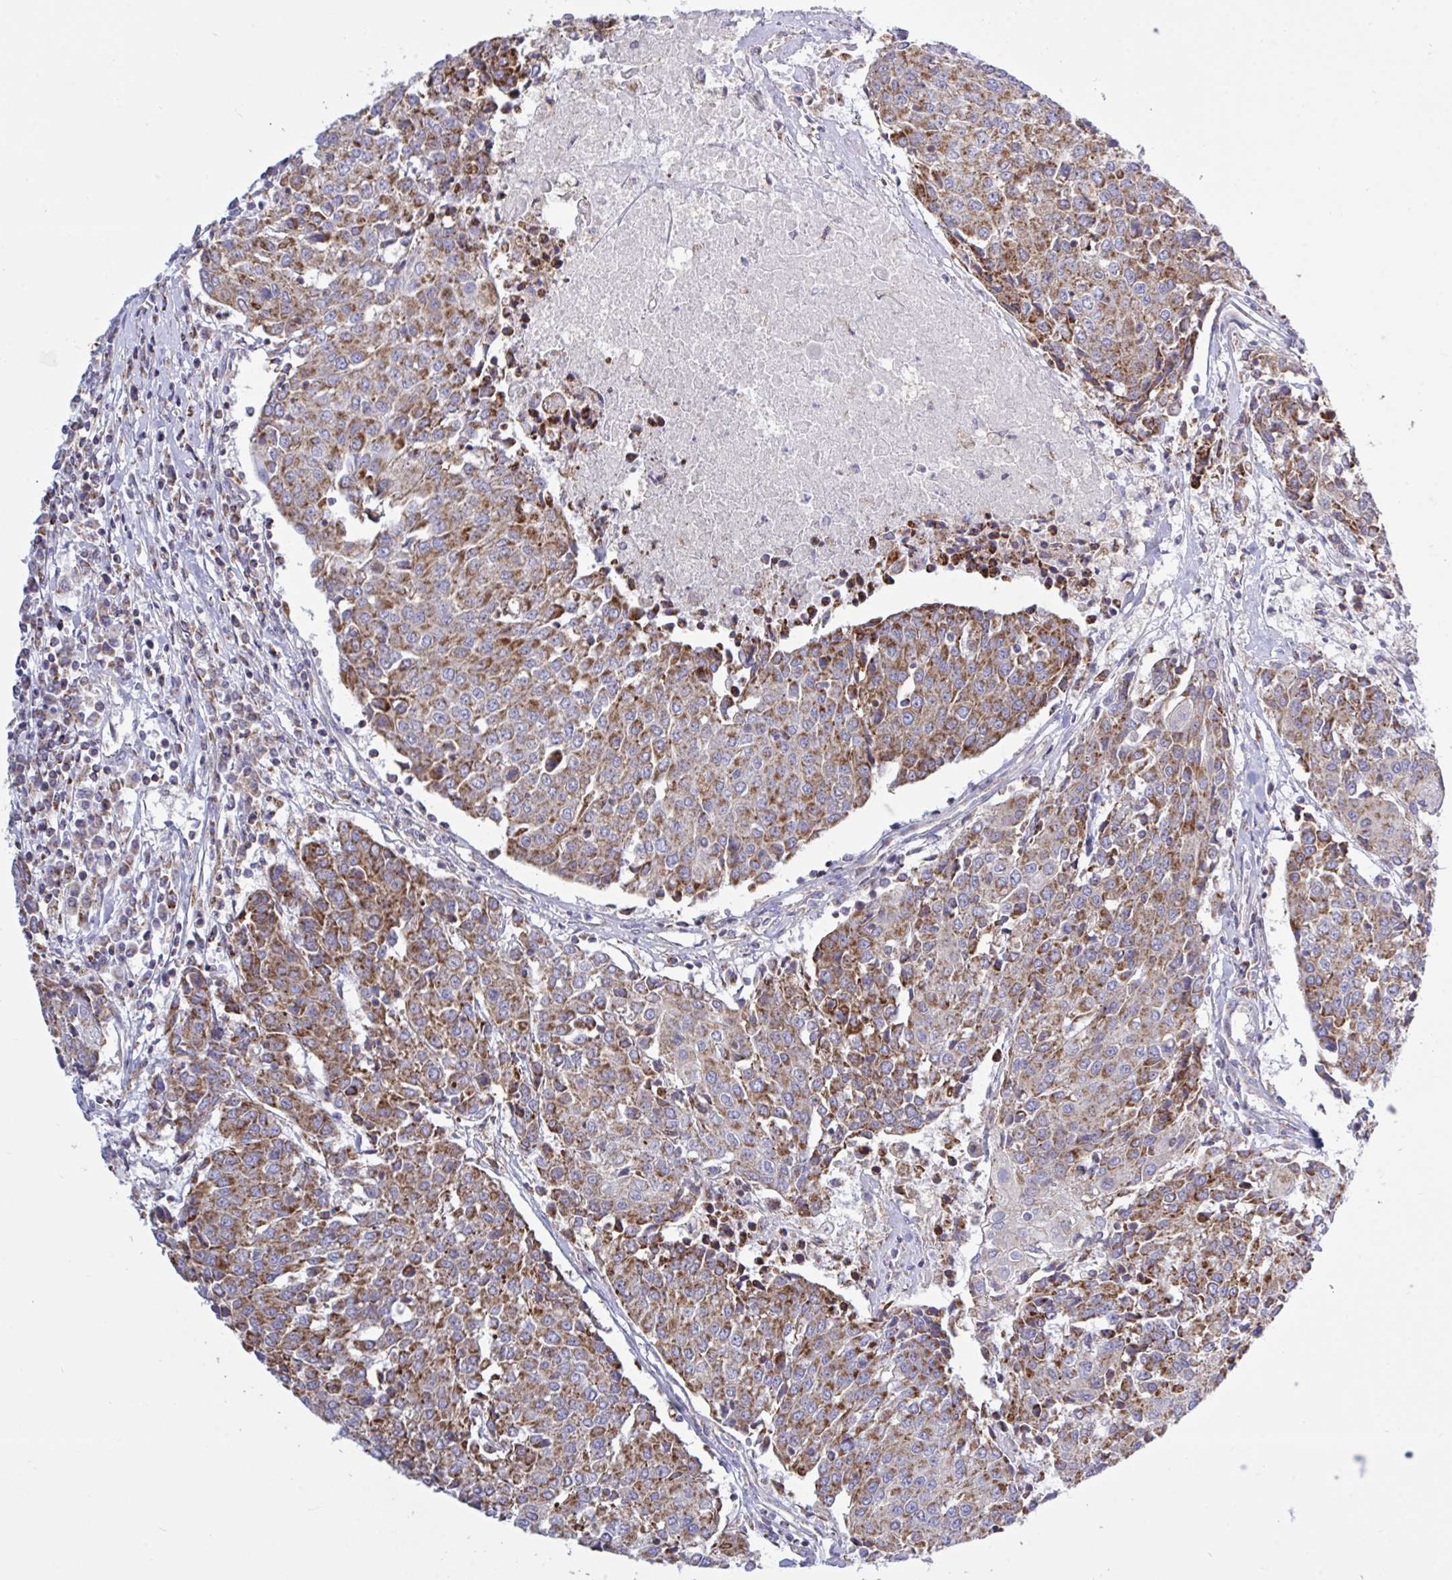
{"staining": {"intensity": "moderate", "quantity": ">75%", "location": "cytoplasmic/membranous"}, "tissue": "urothelial cancer", "cell_type": "Tumor cells", "image_type": "cancer", "snomed": [{"axis": "morphology", "description": "Urothelial carcinoma, High grade"}, {"axis": "topography", "description": "Urinary bladder"}], "caption": "Immunohistochemistry (IHC) staining of urothelial cancer, which reveals medium levels of moderate cytoplasmic/membranous positivity in approximately >75% of tumor cells indicating moderate cytoplasmic/membranous protein positivity. The staining was performed using DAB (brown) for protein detection and nuclei were counterstained in hematoxylin (blue).", "gene": "HSPE1", "patient": {"sex": "female", "age": 85}}